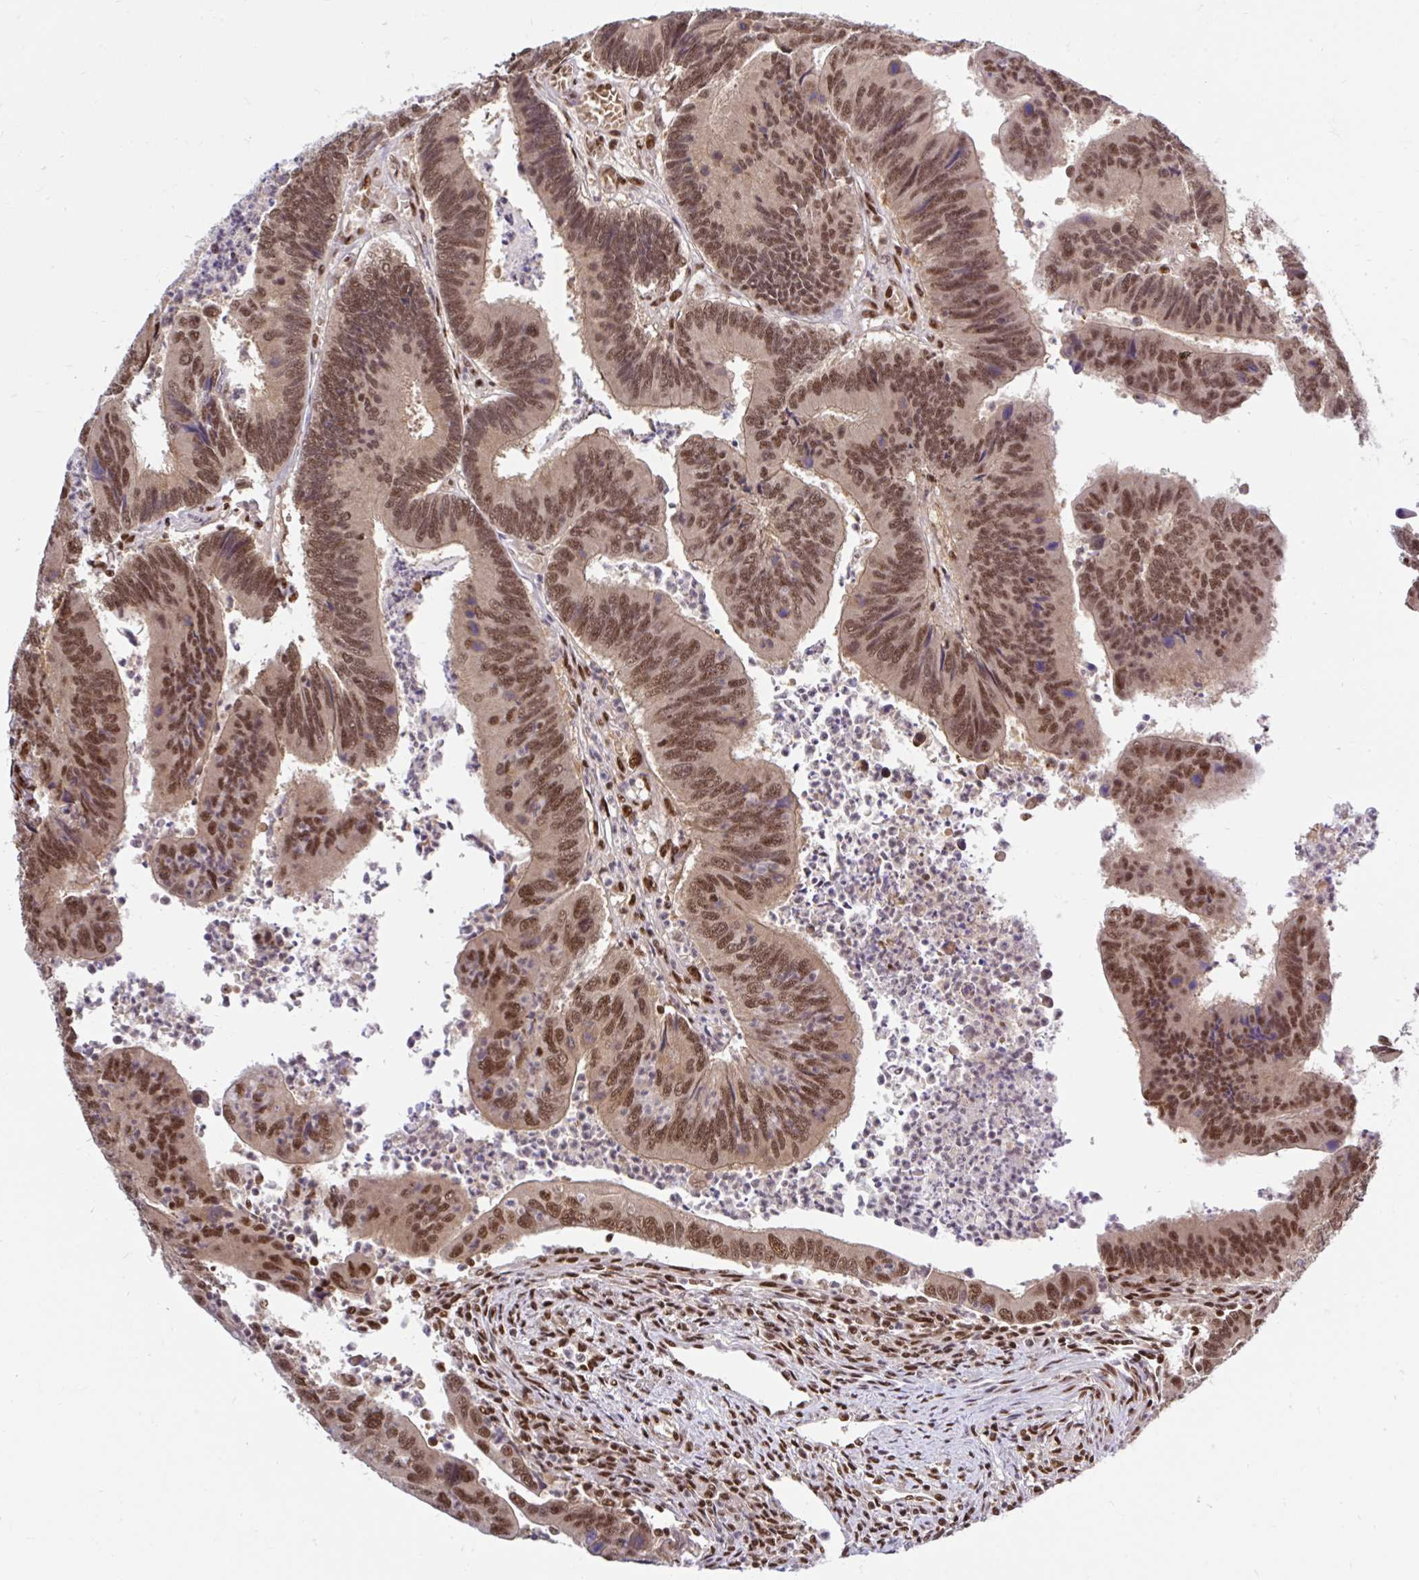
{"staining": {"intensity": "moderate", "quantity": ">75%", "location": "nuclear"}, "tissue": "colorectal cancer", "cell_type": "Tumor cells", "image_type": "cancer", "snomed": [{"axis": "morphology", "description": "Adenocarcinoma, NOS"}, {"axis": "topography", "description": "Colon"}], "caption": "Colorectal adenocarcinoma tissue exhibits moderate nuclear expression in approximately >75% of tumor cells", "gene": "ABCA9", "patient": {"sex": "female", "age": 67}}